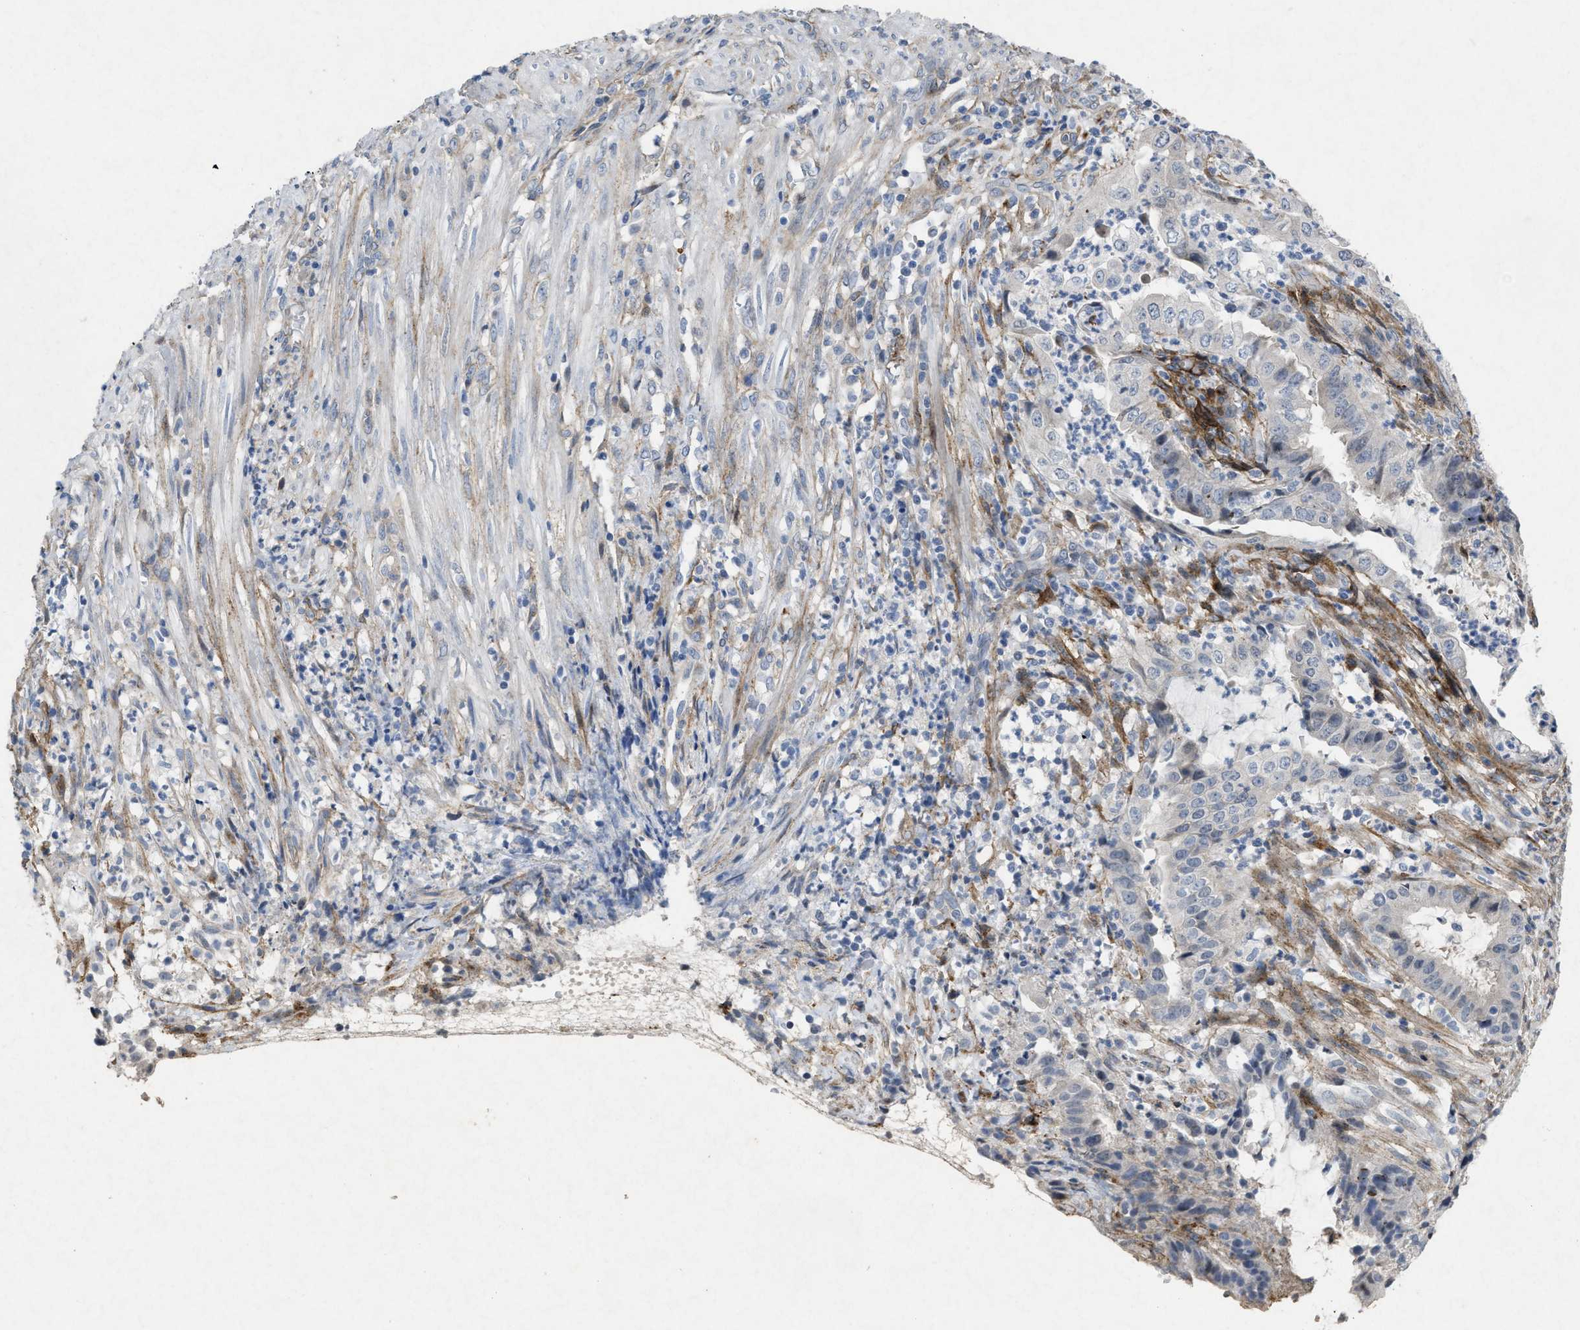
{"staining": {"intensity": "negative", "quantity": "none", "location": "none"}, "tissue": "endometrial cancer", "cell_type": "Tumor cells", "image_type": "cancer", "snomed": [{"axis": "morphology", "description": "Adenocarcinoma, NOS"}, {"axis": "topography", "description": "Endometrium"}], "caption": "Protein analysis of endometrial cancer shows no significant positivity in tumor cells.", "gene": "PDGFRA", "patient": {"sex": "female", "age": 51}}